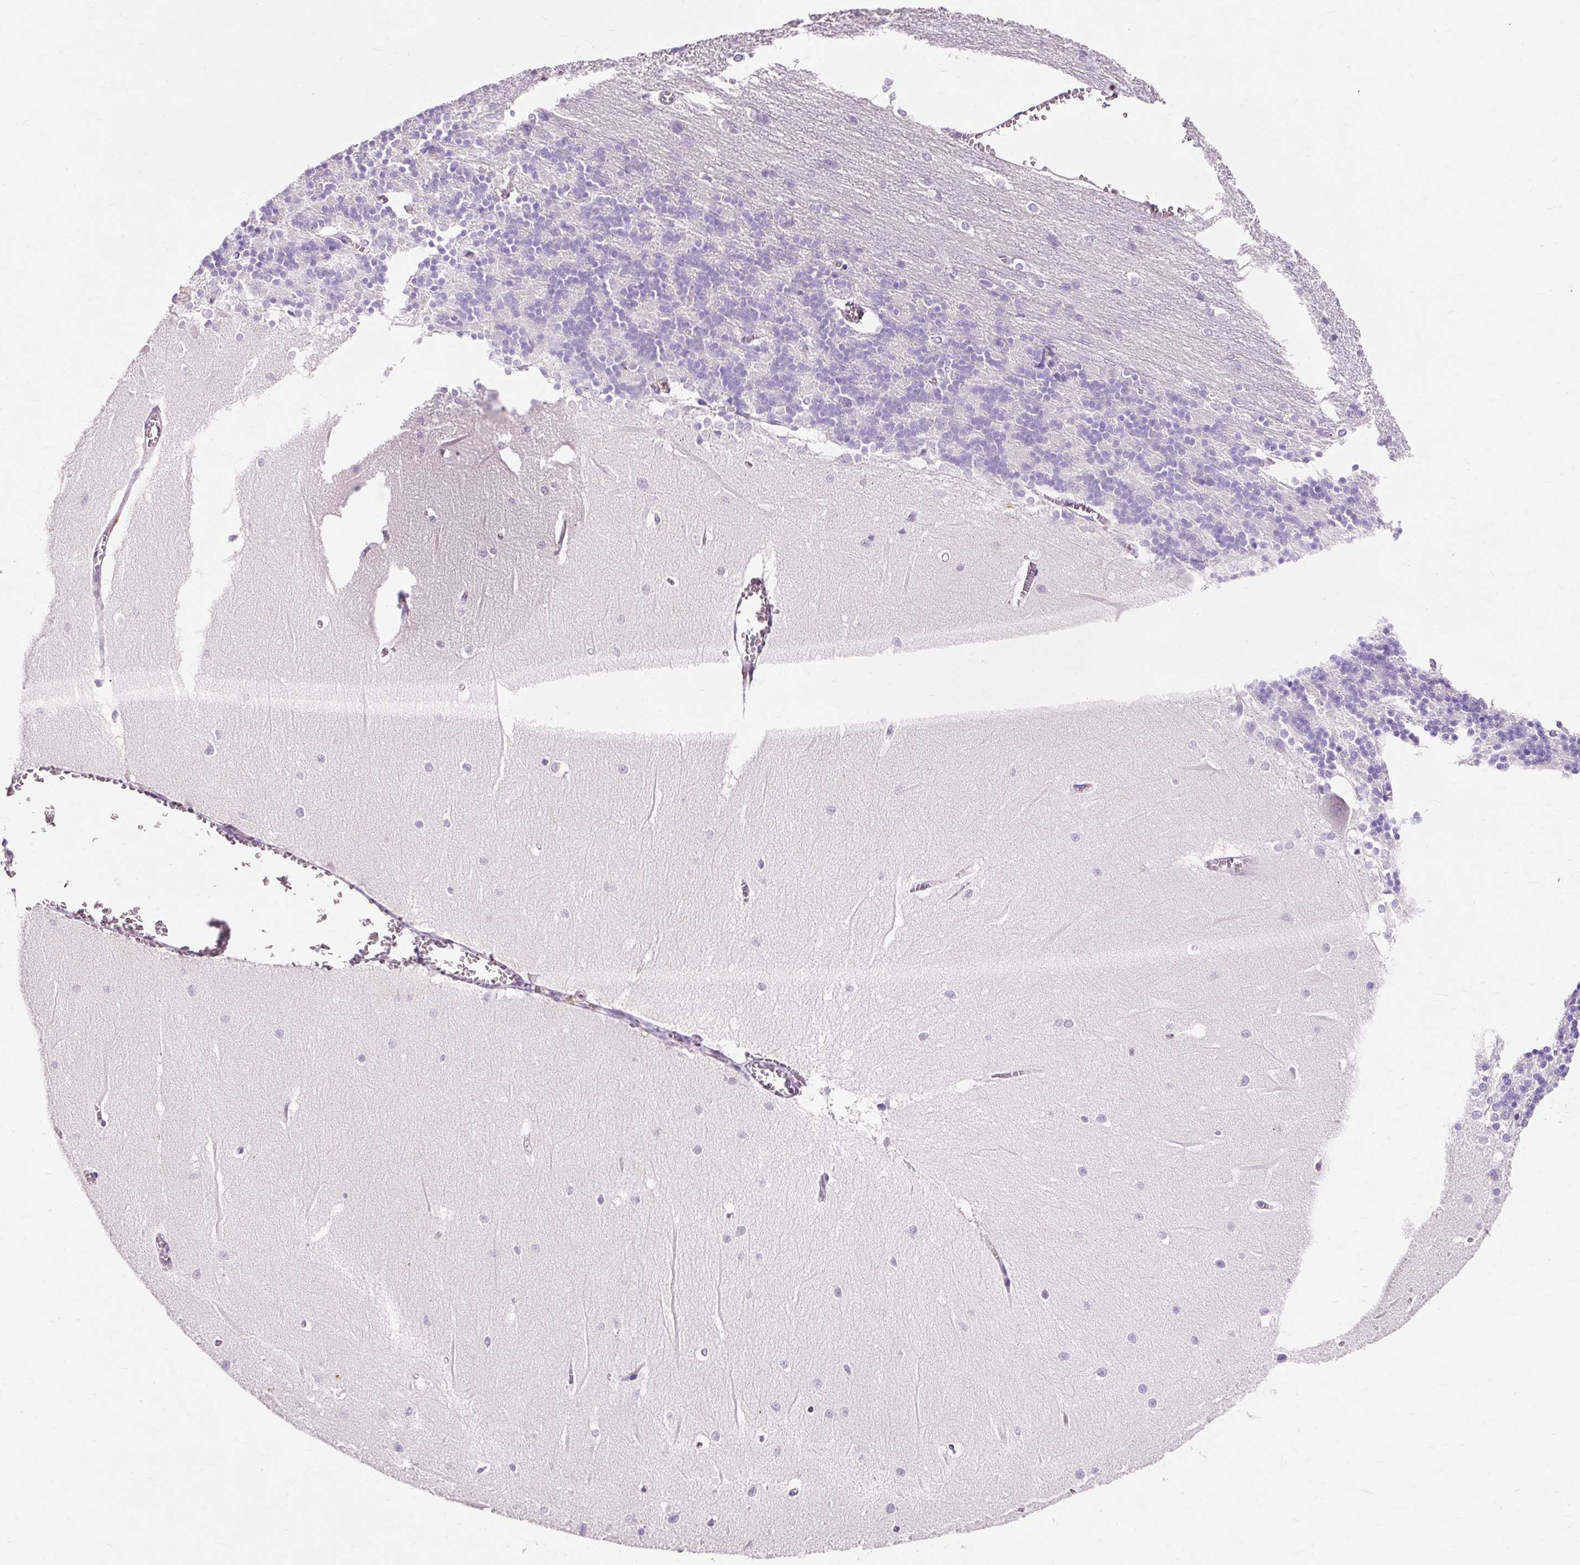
{"staining": {"intensity": "negative", "quantity": "none", "location": "none"}, "tissue": "cerebellum", "cell_type": "Cells in granular layer", "image_type": "normal", "snomed": [{"axis": "morphology", "description": "Normal tissue, NOS"}, {"axis": "topography", "description": "Cerebellum"}], "caption": "Immunohistochemistry of benign cerebellum exhibits no staining in cells in granular layer.", "gene": "CLDN25", "patient": {"sex": "male", "age": 37}}